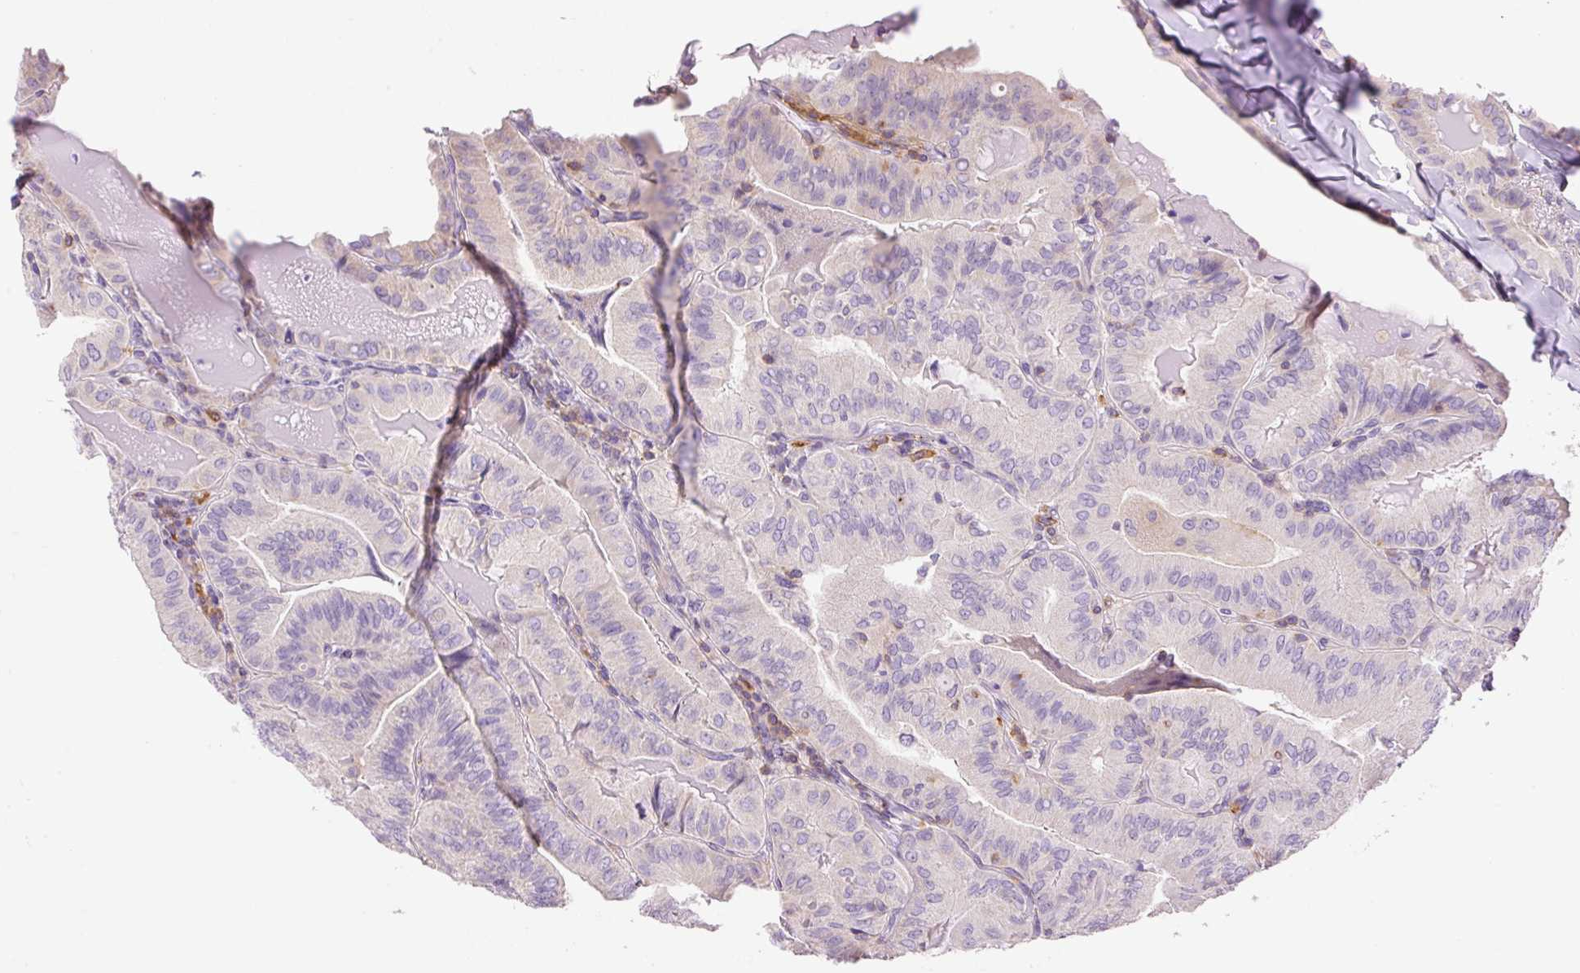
{"staining": {"intensity": "negative", "quantity": "none", "location": "none"}, "tissue": "thyroid cancer", "cell_type": "Tumor cells", "image_type": "cancer", "snomed": [{"axis": "morphology", "description": "Papillary adenocarcinoma, NOS"}, {"axis": "topography", "description": "Thyroid gland"}], "caption": "This photomicrograph is of thyroid cancer stained with immunohistochemistry to label a protein in brown with the nuclei are counter-stained blue. There is no staining in tumor cells. (DAB immunohistochemistry (IHC) visualized using brightfield microscopy, high magnification).", "gene": "DOK6", "patient": {"sex": "female", "age": 68}}